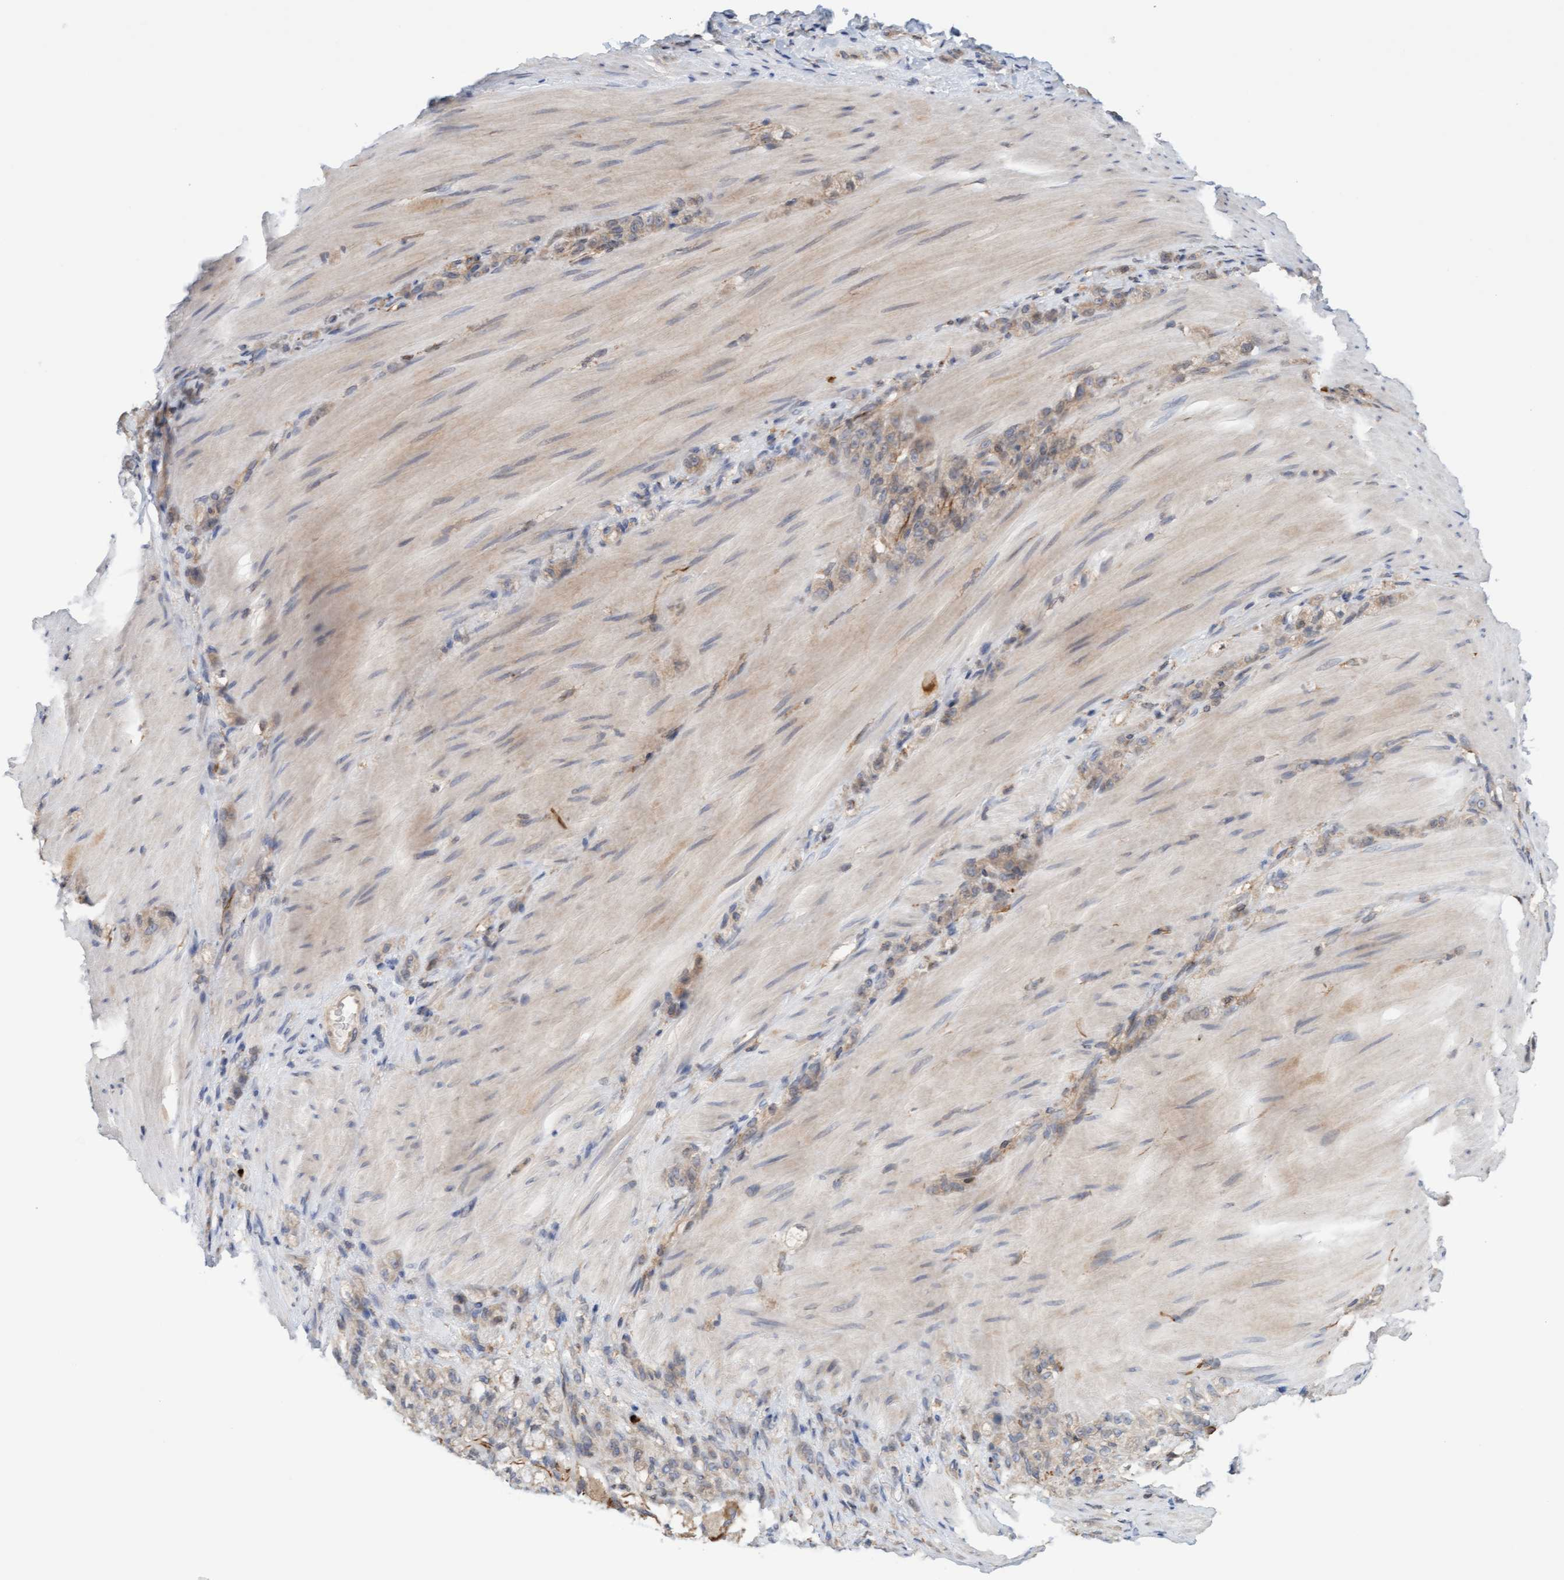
{"staining": {"intensity": "weak", "quantity": ">75%", "location": "cytoplasmic/membranous"}, "tissue": "stomach cancer", "cell_type": "Tumor cells", "image_type": "cancer", "snomed": [{"axis": "morphology", "description": "Normal tissue, NOS"}, {"axis": "morphology", "description": "Adenocarcinoma, NOS"}, {"axis": "topography", "description": "Stomach"}], "caption": "Tumor cells exhibit low levels of weak cytoplasmic/membranous expression in about >75% of cells in human stomach adenocarcinoma.", "gene": "MMP8", "patient": {"sex": "male", "age": 82}}